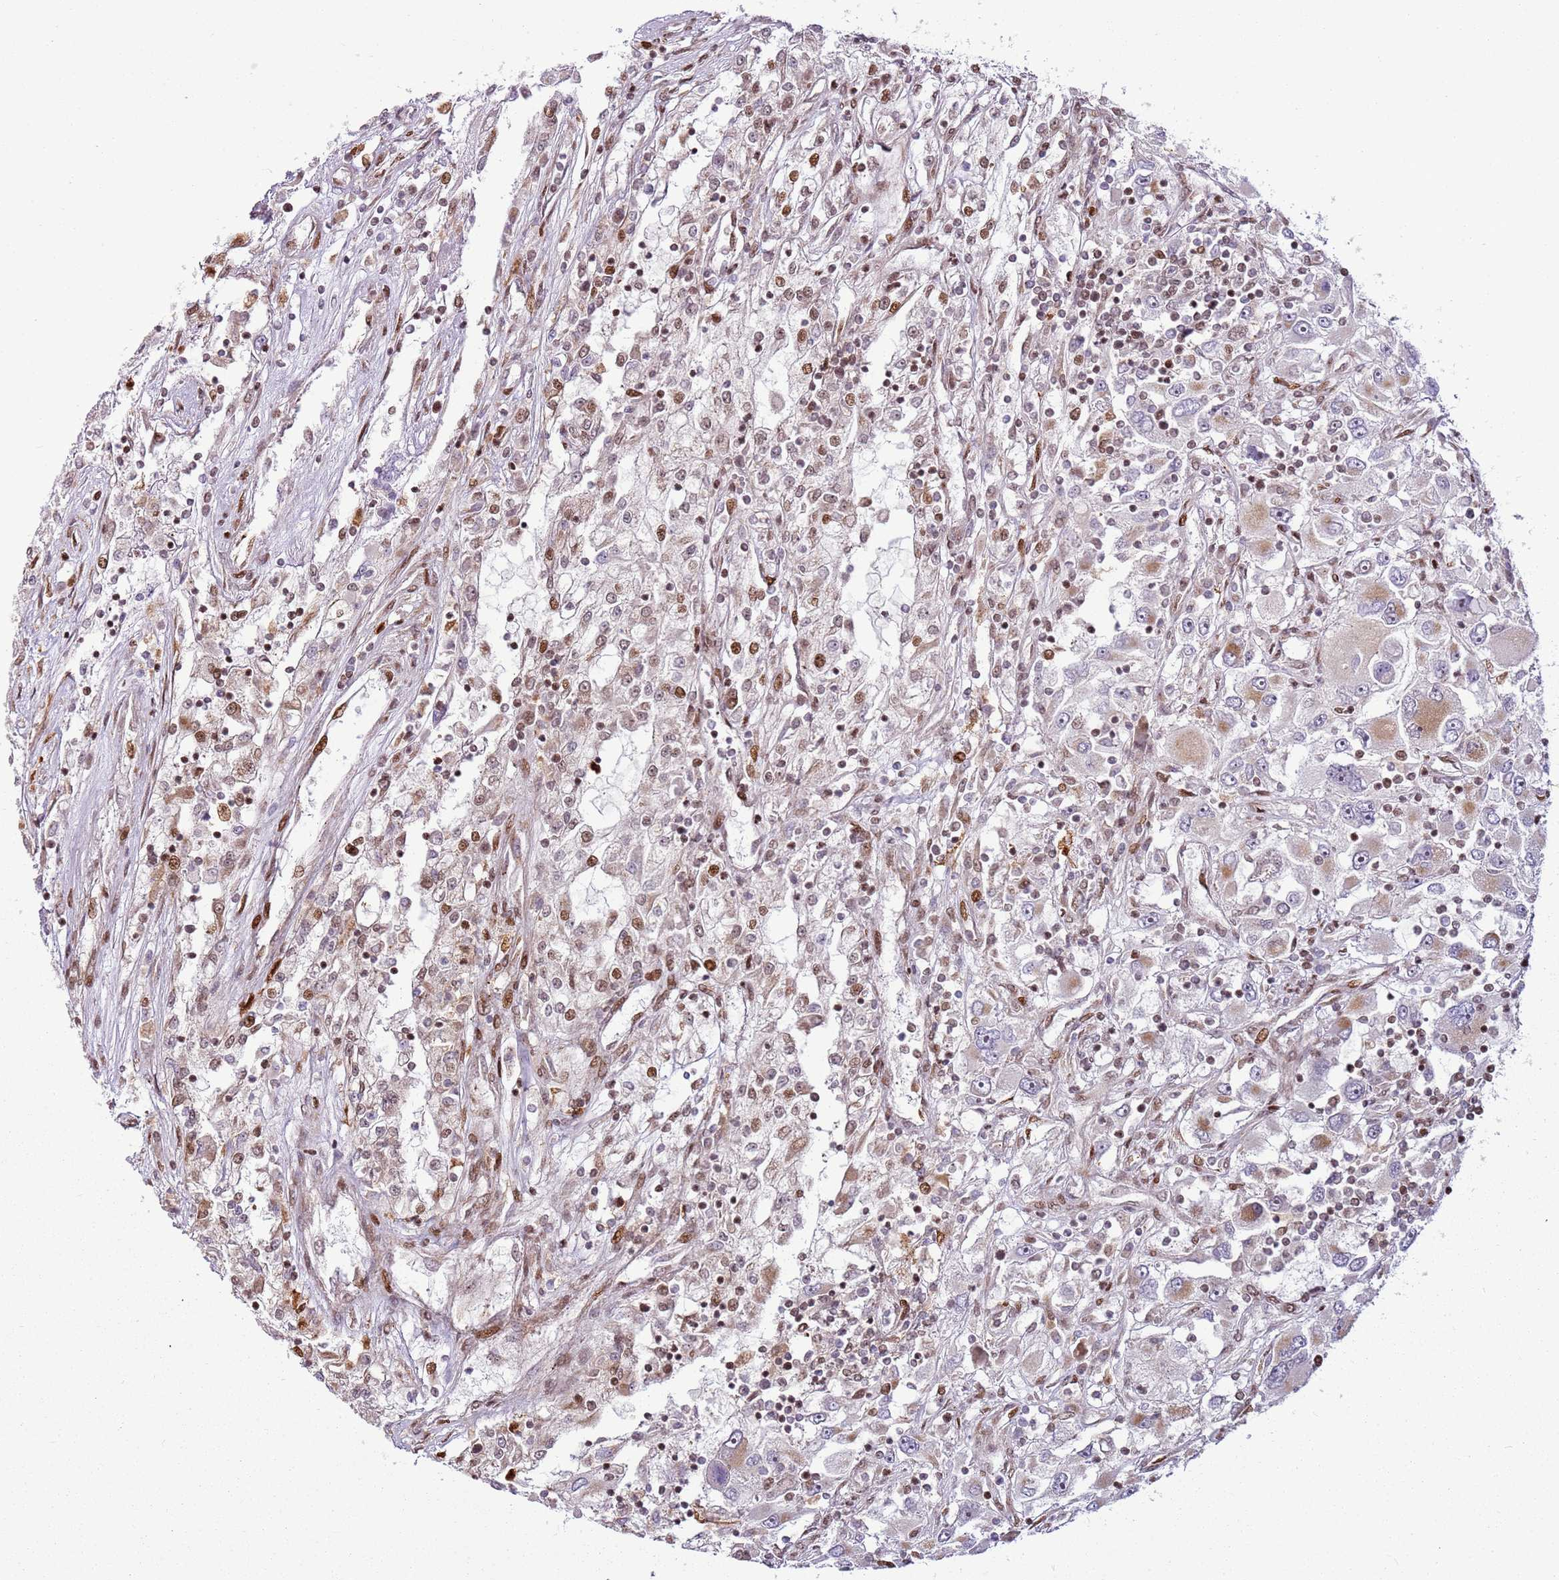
{"staining": {"intensity": "moderate", "quantity": "25%-75%", "location": "cytoplasmic/membranous"}, "tissue": "renal cancer", "cell_type": "Tumor cells", "image_type": "cancer", "snomed": [{"axis": "morphology", "description": "Adenocarcinoma, NOS"}, {"axis": "topography", "description": "Kidney"}], "caption": "Immunohistochemical staining of adenocarcinoma (renal) reveals medium levels of moderate cytoplasmic/membranous protein staining in about 25%-75% of tumor cells.", "gene": "PCTP", "patient": {"sex": "female", "age": 52}}